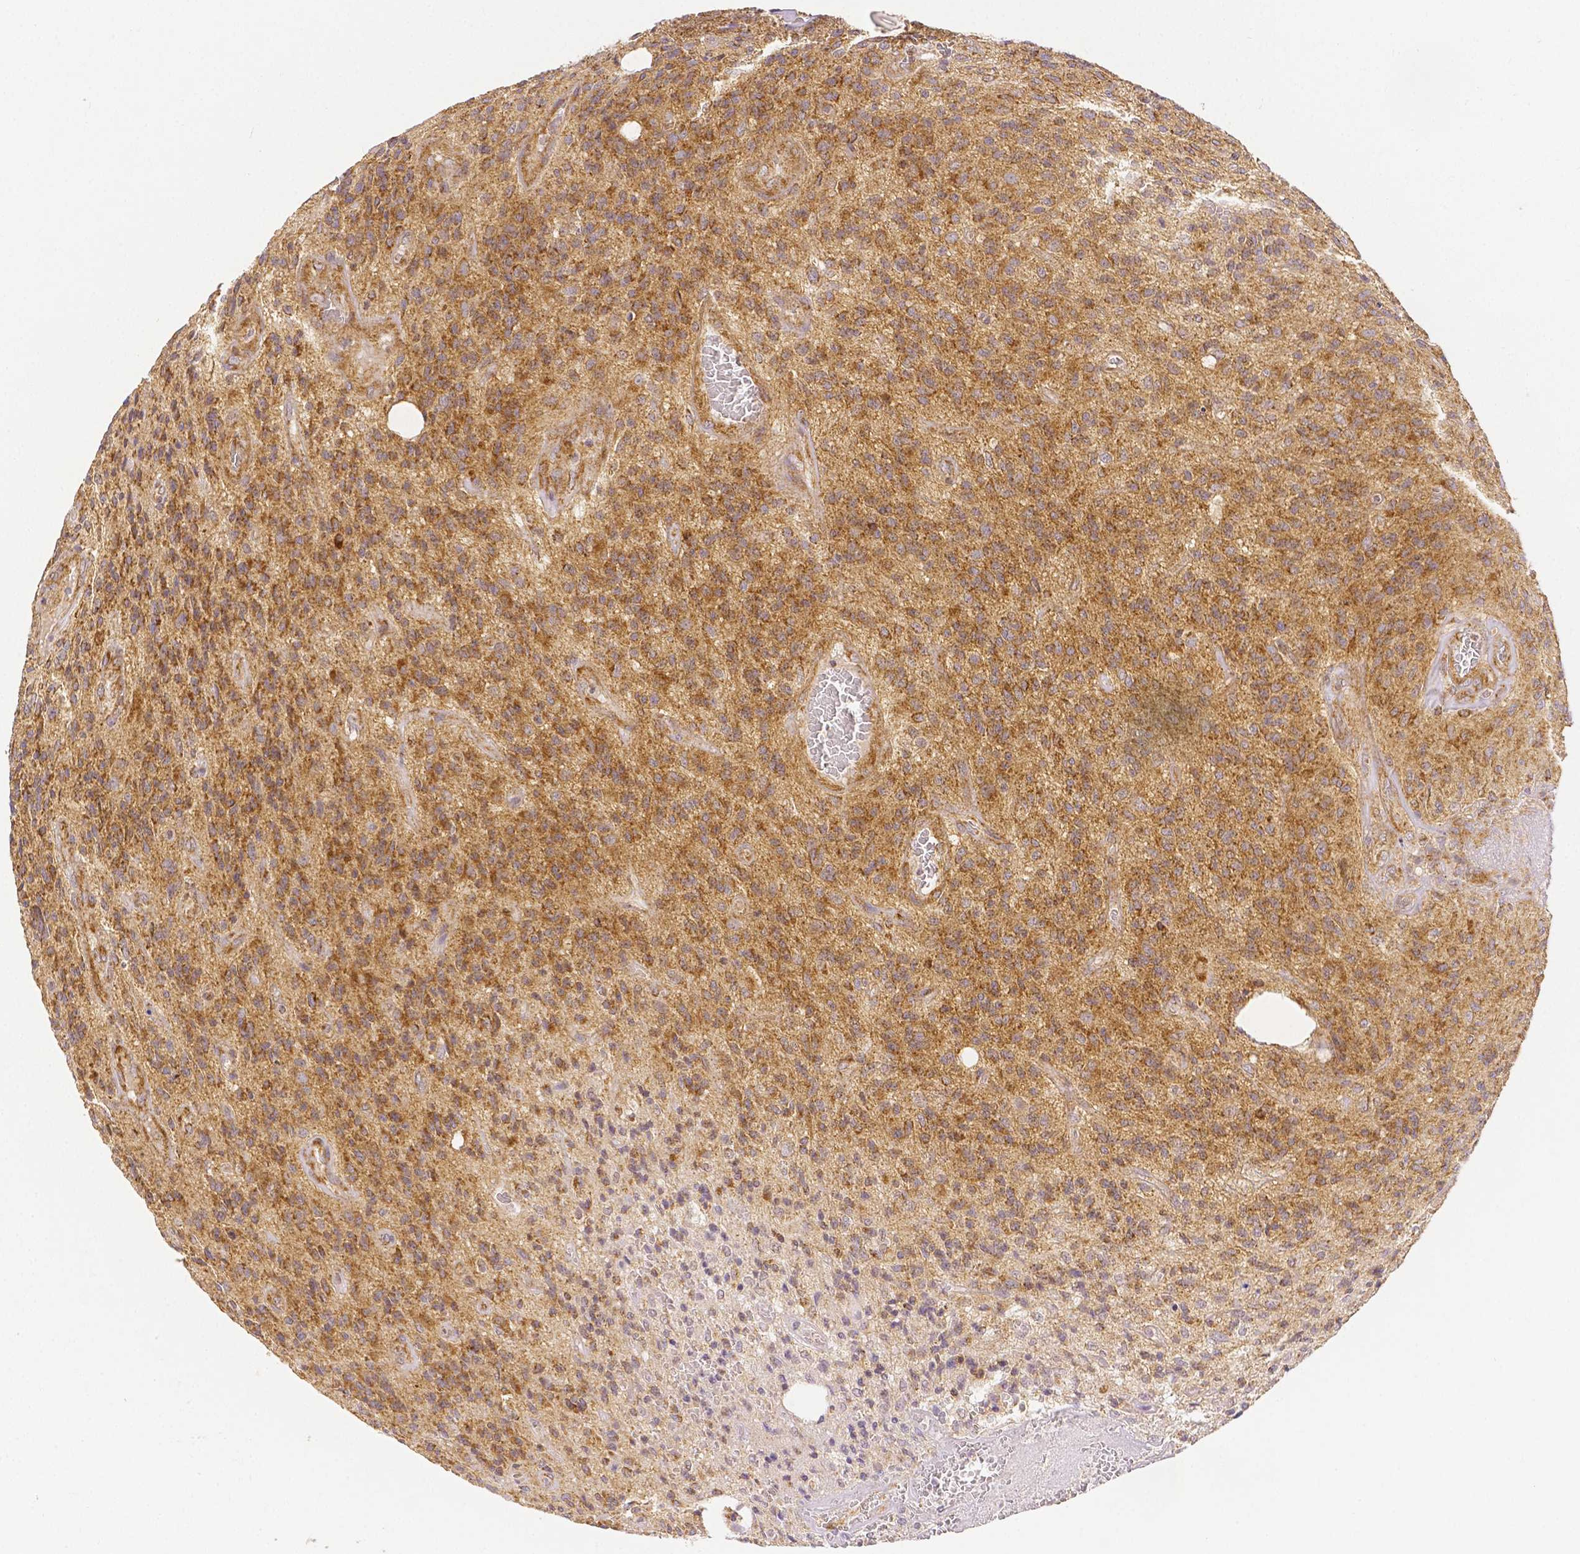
{"staining": {"intensity": "moderate", "quantity": "25%-75%", "location": "cytoplasmic/membranous"}, "tissue": "glioma", "cell_type": "Tumor cells", "image_type": "cancer", "snomed": [{"axis": "morphology", "description": "Glioma, malignant, High grade"}, {"axis": "topography", "description": "Brain"}], "caption": "Tumor cells show medium levels of moderate cytoplasmic/membranous staining in approximately 25%-75% of cells in human glioma.", "gene": "RHOT1", "patient": {"sex": "male", "age": 76}}